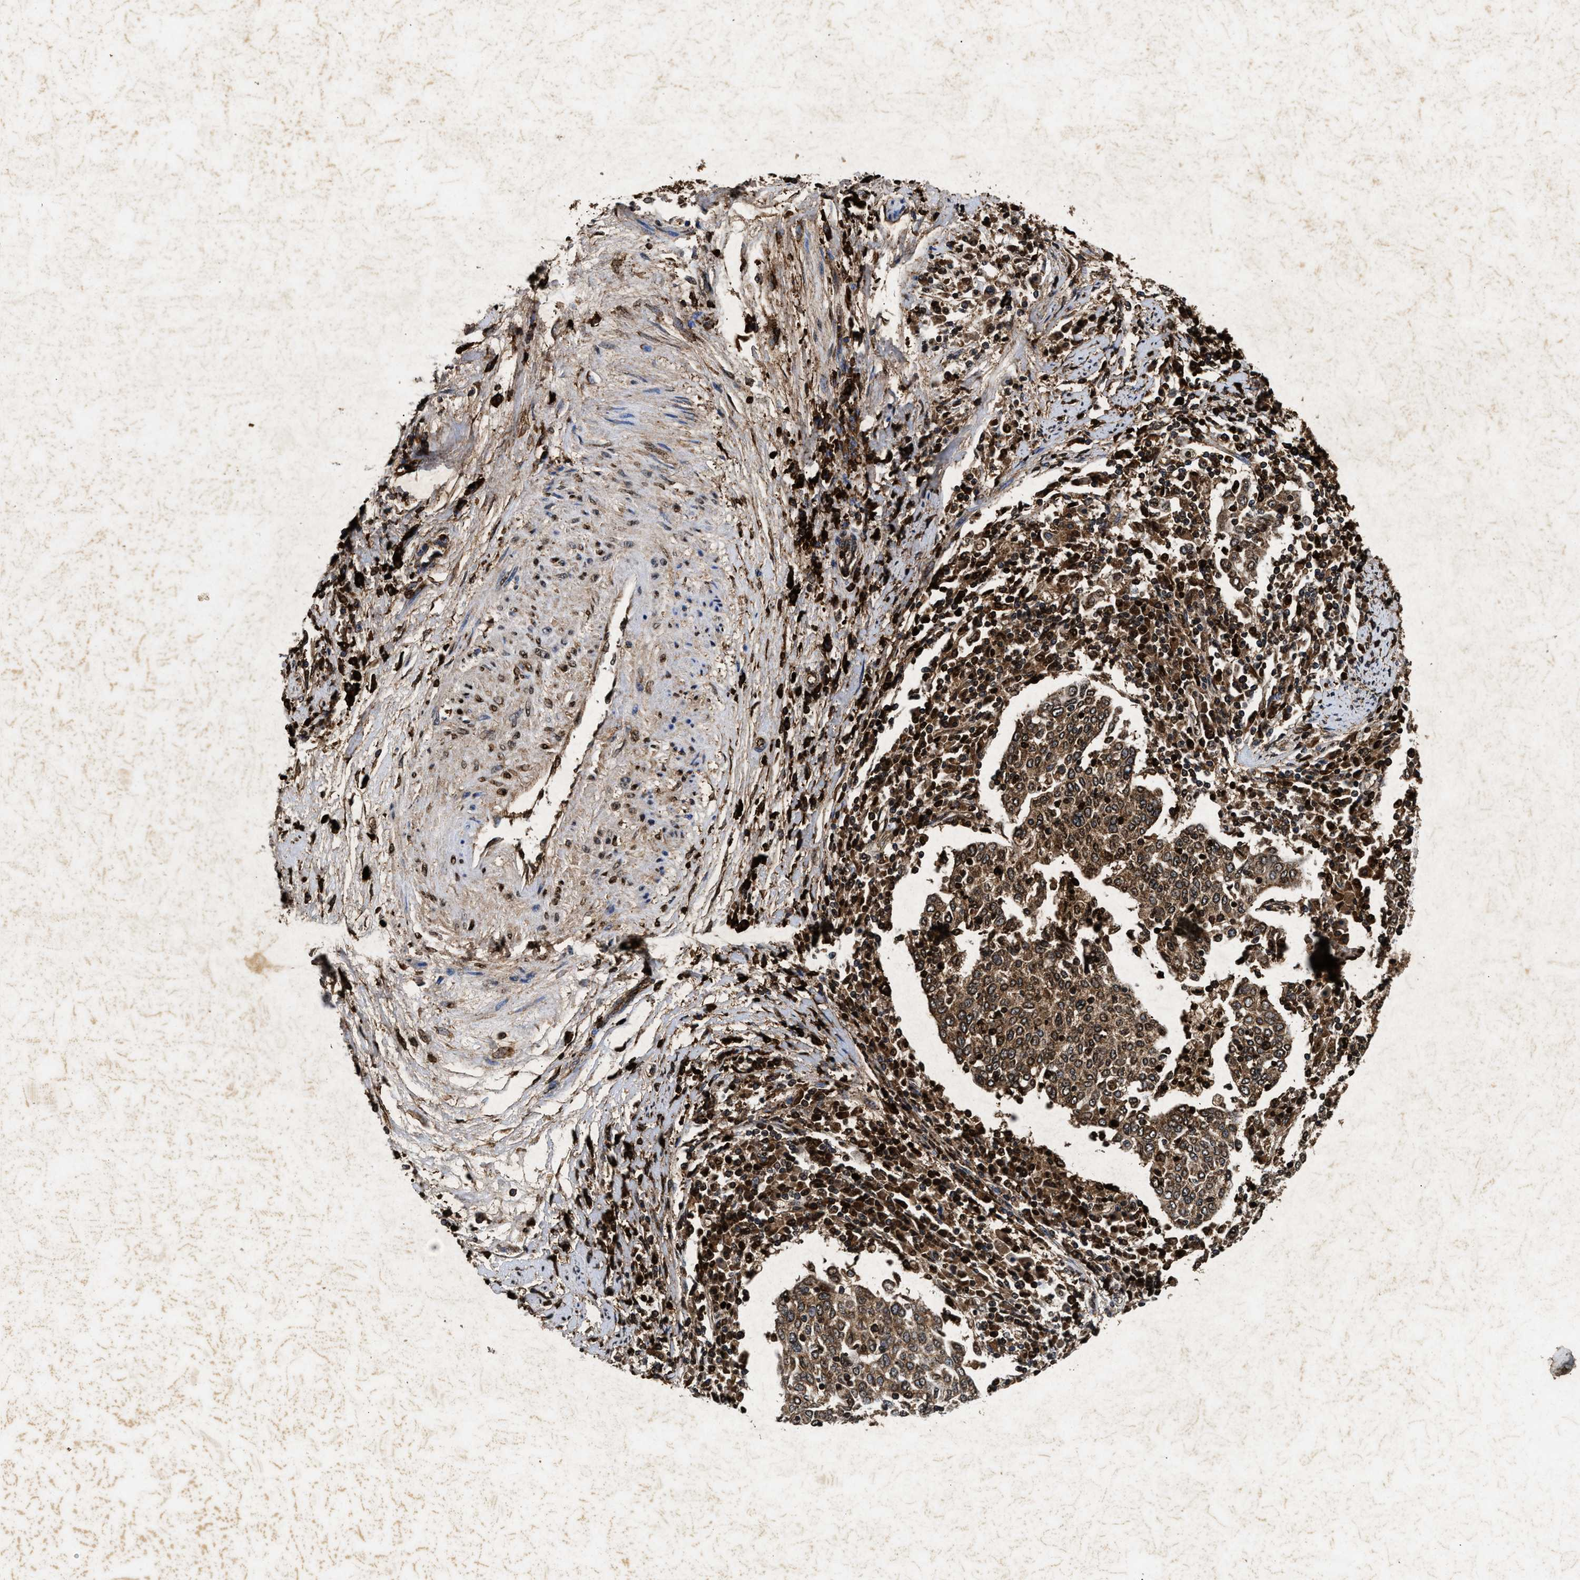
{"staining": {"intensity": "strong", "quantity": ">75%", "location": "cytoplasmic/membranous,nuclear"}, "tissue": "cervical cancer", "cell_type": "Tumor cells", "image_type": "cancer", "snomed": [{"axis": "morphology", "description": "Squamous cell carcinoma, NOS"}, {"axis": "topography", "description": "Cervix"}], "caption": "Squamous cell carcinoma (cervical) was stained to show a protein in brown. There is high levels of strong cytoplasmic/membranous and nuclear positivity in approximately >75% of tumor cells.", "gene": "ACOX1", "patient": {"sex": "female", "age": 40}}